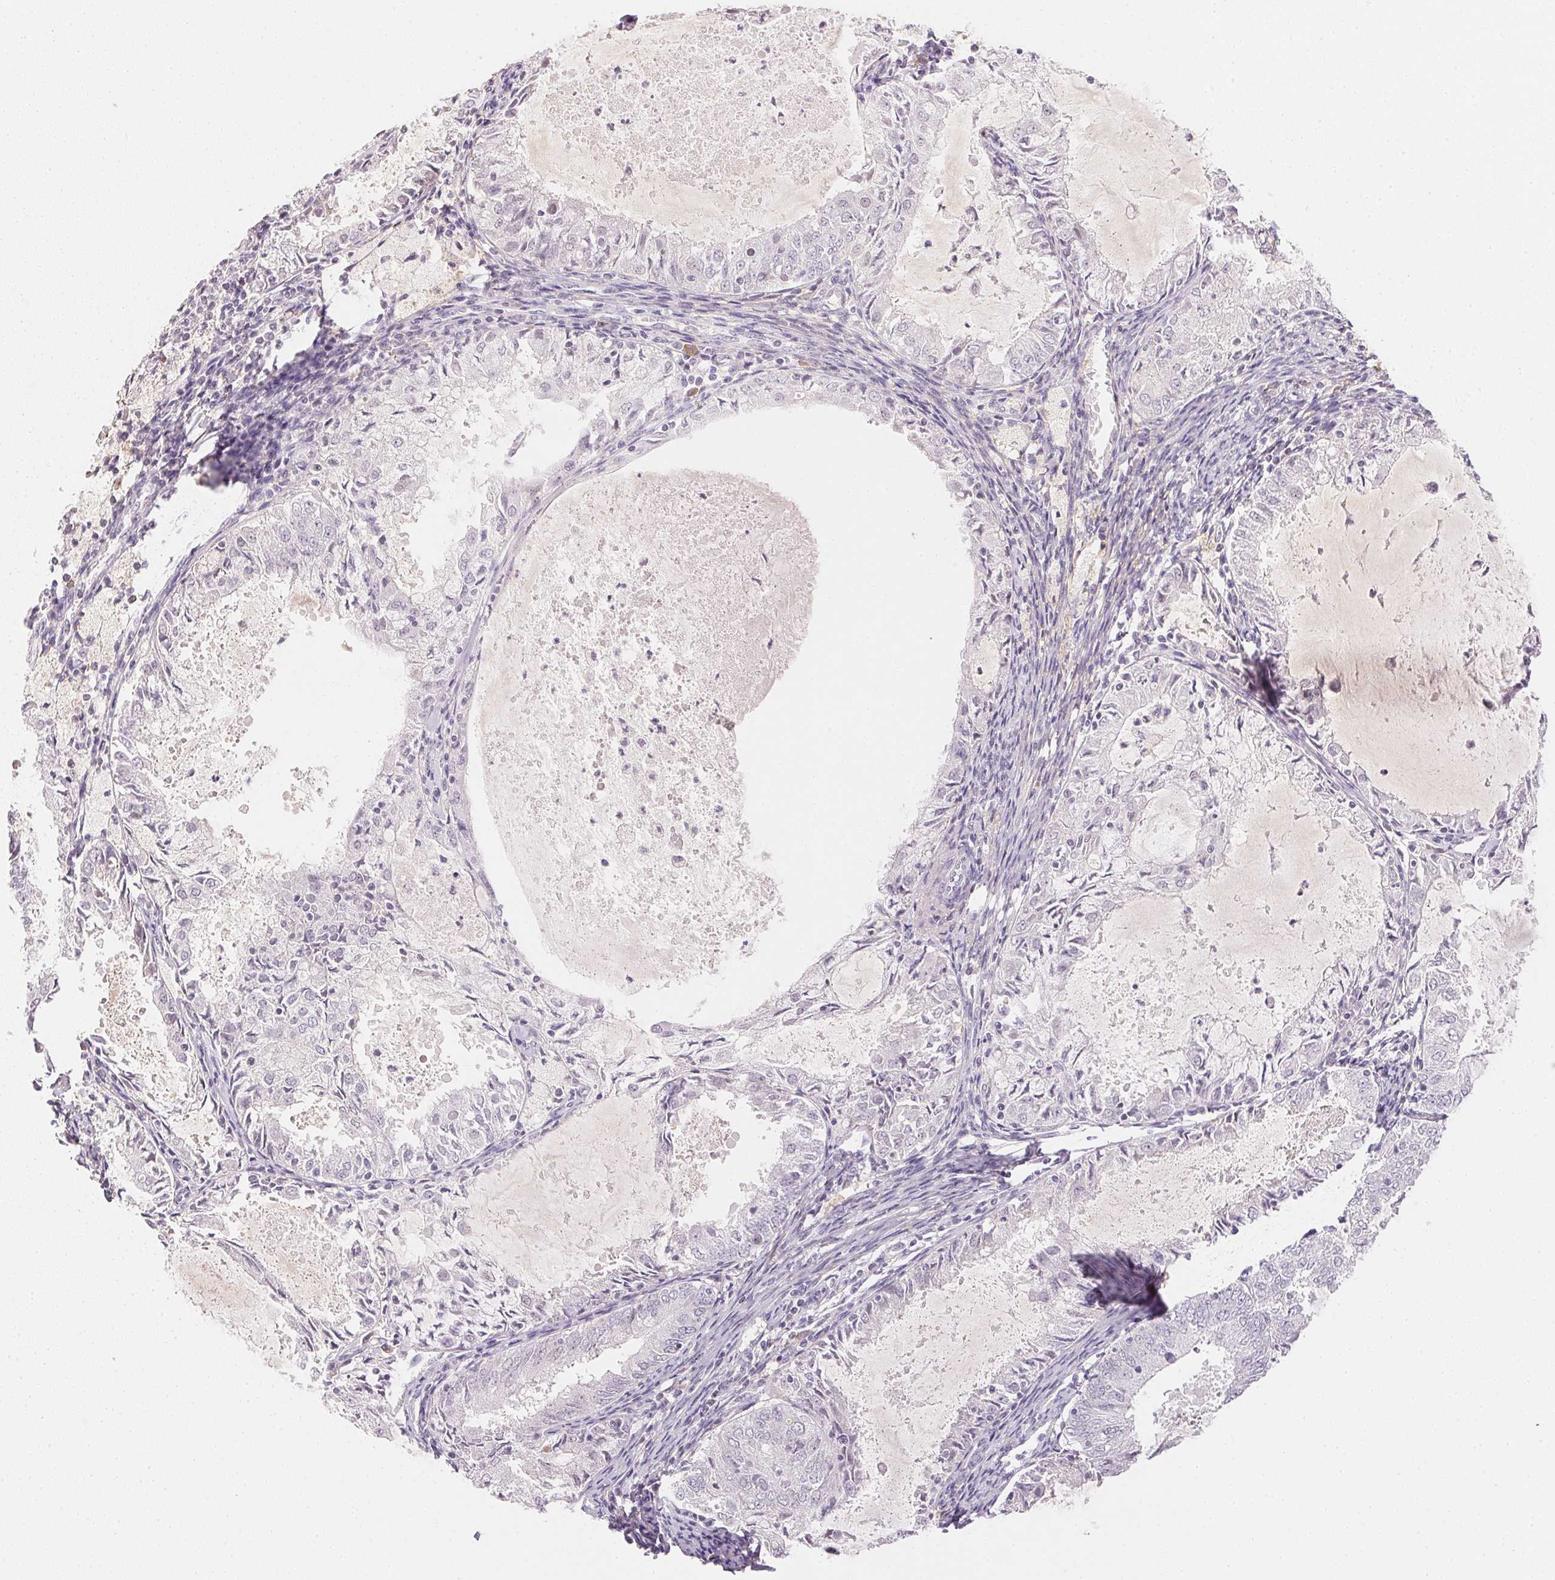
{"staining": {"intensity": "negative", "quantity": "none", "location": "none"}, "tissue": "endometrial cancer", "cell_type": "Tumor cells", "image_type": "cancer", "snomed": [{"axis": "morphology", "description": "Adenocarcinoma, NOS"}, {"axis": "topography", "description": "Endometrium"}], "caption": "Image shows no significant protein staining in tumor cells of adenocarcinoma (endometrial). Brightfield microscopy of IHC stained with DAB (brown) and hematoxylin (blue), captured at high magnification.", "gene": "FNDC4", "patient": {"sex": "female", "age": 57}}